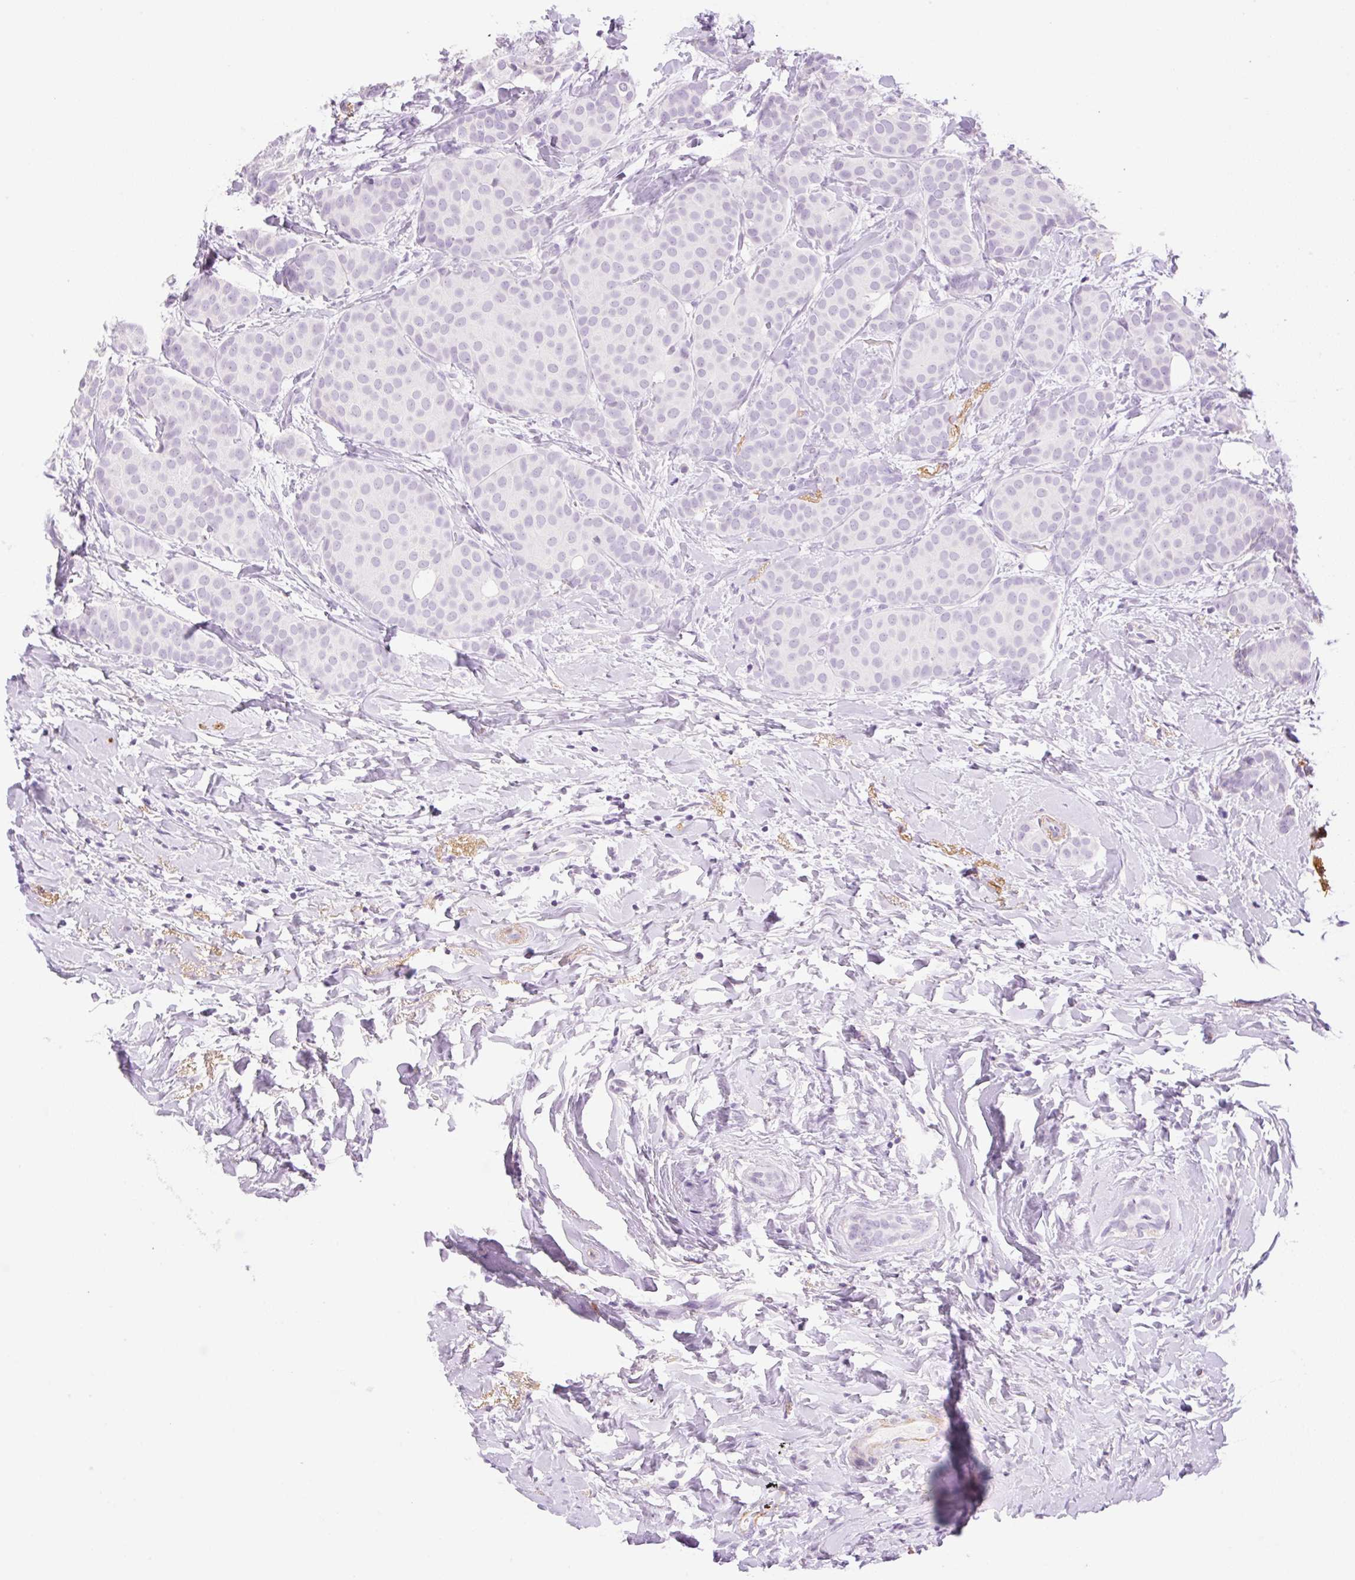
{"staining": {"intensity": "negative", "quantity": "none", "location": "none"}, "tissue": "breast cancer", "cell_type": "Tumor cells", "image_type": "cancer", "snomed": [{"axis": "morphology", "description": "Duct carcinoma"}, {"axis": "topography", "description": "Breast"}], "caption": "The photomicrograph exhibits no significant positivity in tumor cells of infiltrating ductal carcinoma (breast).", "gene": "SP140L", "patient": {"sex": "female", "age": 70}}